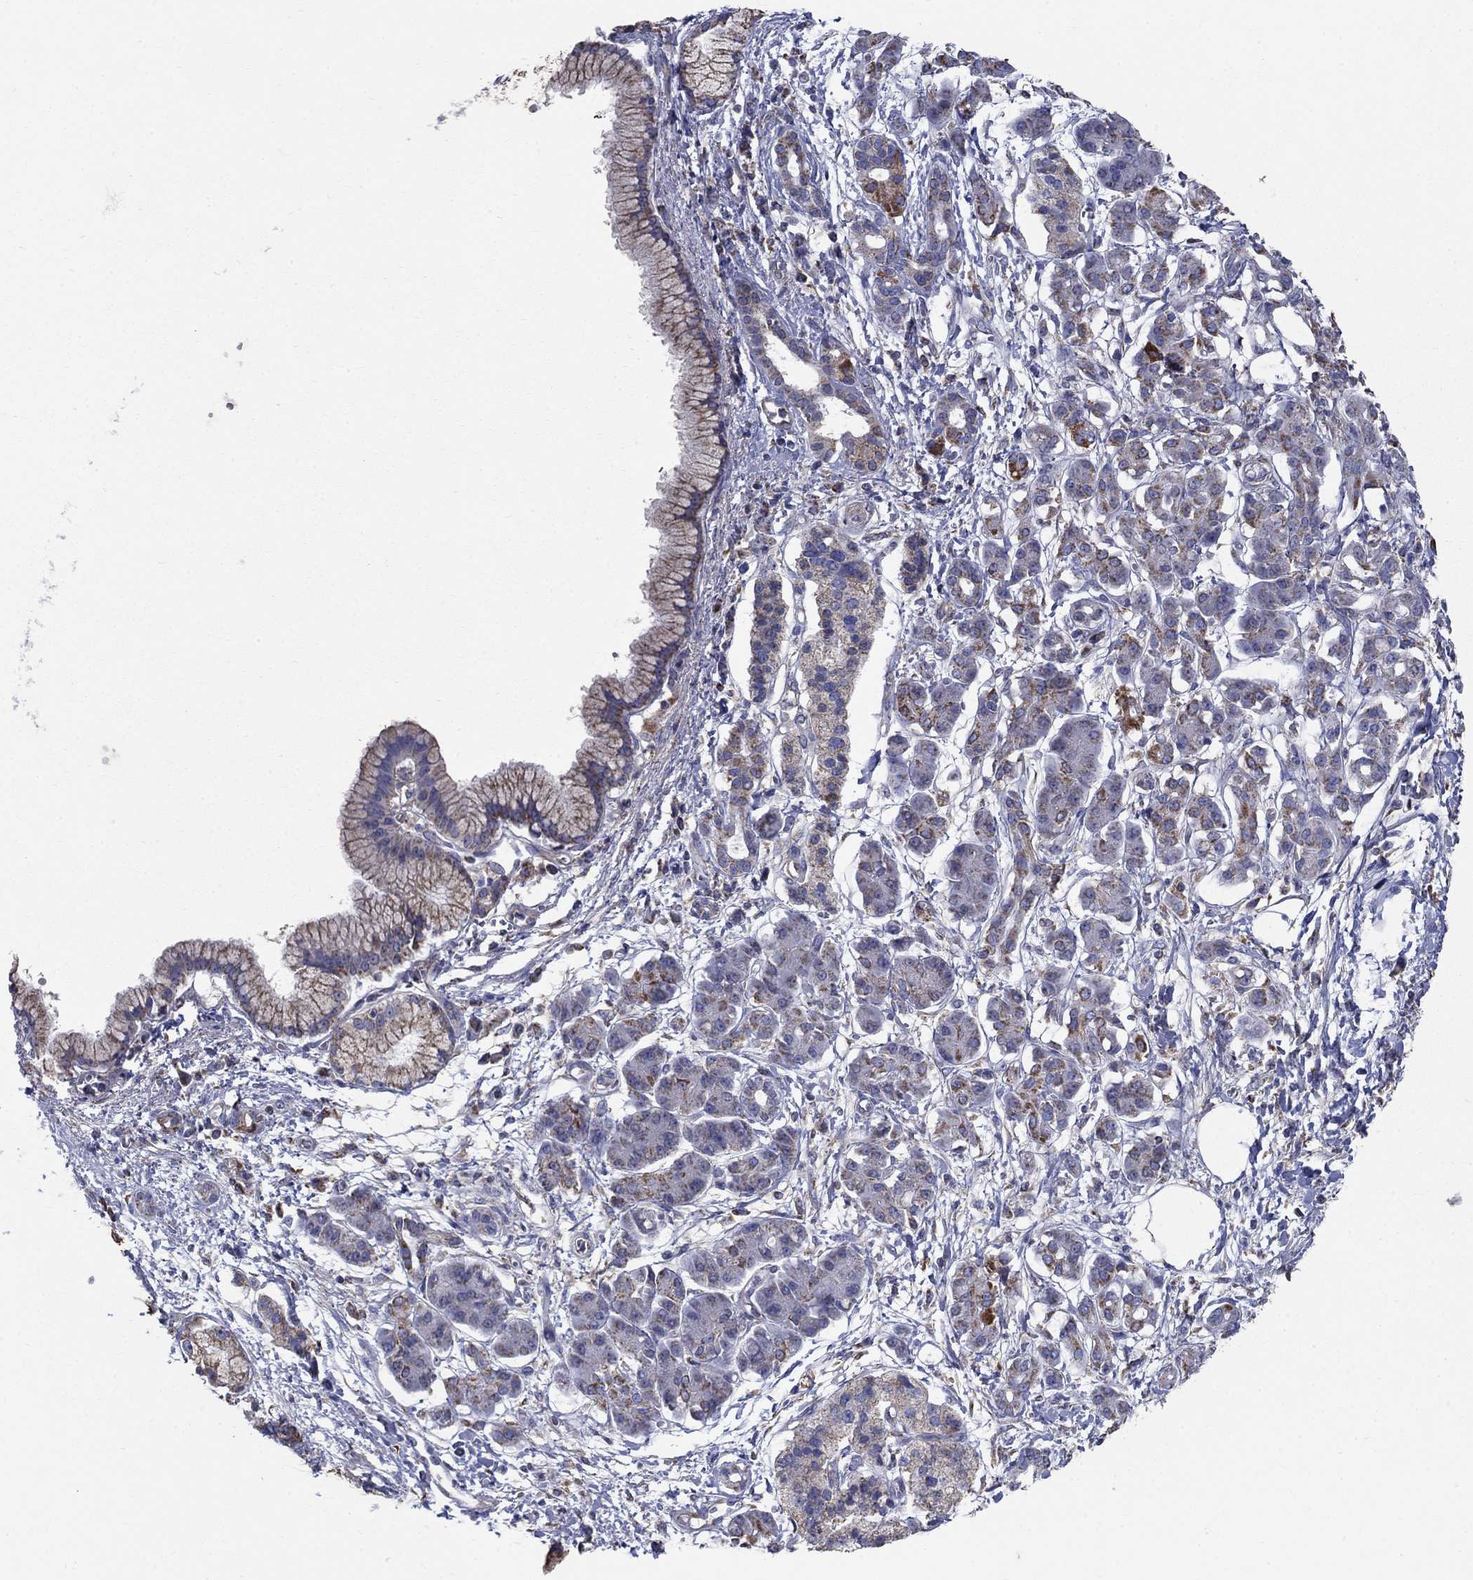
{"staining": {"intensity": "negative", "quantity": "none", "location": "none"}, "tissue": "pancreatic cancer", "cell_type": "Tumor cells", "image_type": "cancer", "snomed": [{"axis": "morphology", "description": "Adenocarcinoma, NOS"}, {"axis": "topography", "description": "Pancreas"}], "caption": "Immunohistochemistry photomicrograph of neoplastic tissue: pancreatic cancer (adenocarcinoma) stained with DAB (3,3'-diaminobenzidine) shows no significant protein staining in tumor cells.", "gene": "NME5", "patient": {"sex": "male", "age": 72}}